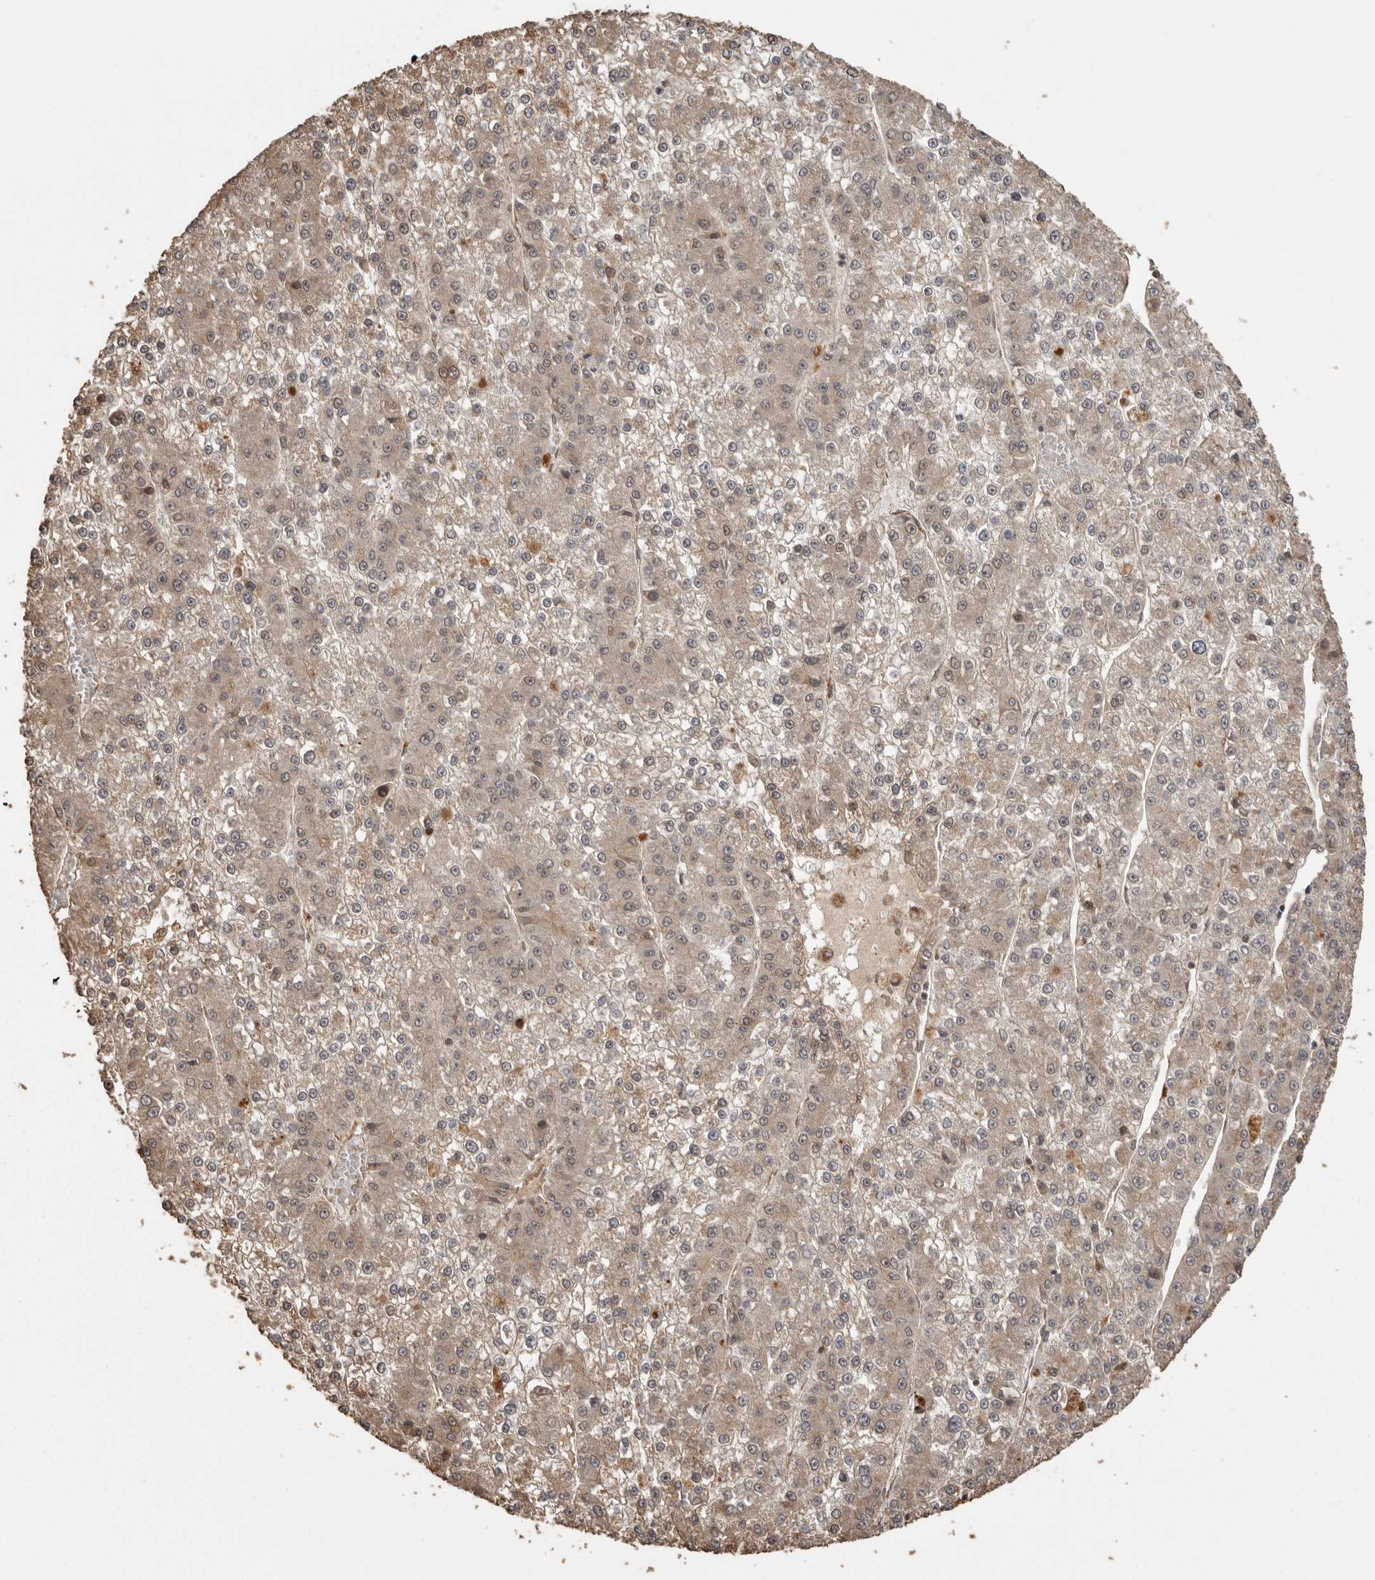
{"staining": {"intensity": "weak", "quantity": ">75%", "location": "cytoplasmic/membranous"}, "tissue": "liver cancer", "cell_type": "Tumor cells", "image_type": "cancer", "snomed": [{"axis": "morphology", "description": "Carcinoma, Hepatocellular, NOS"}, {"axis": "topography", "description": "Liver"}], "caption": "Weak cytoplasmic/membranous positivity is seen in about >75% of tumor cells in liver cancer (hepatocellular carcinoma). The protein is stained brown, and the nuclei are stained in blue (DAB IHC with brightfield microscopy, high magnification).", "gene": "NUP43", "patient": {"sex": "female", "age": 73}}